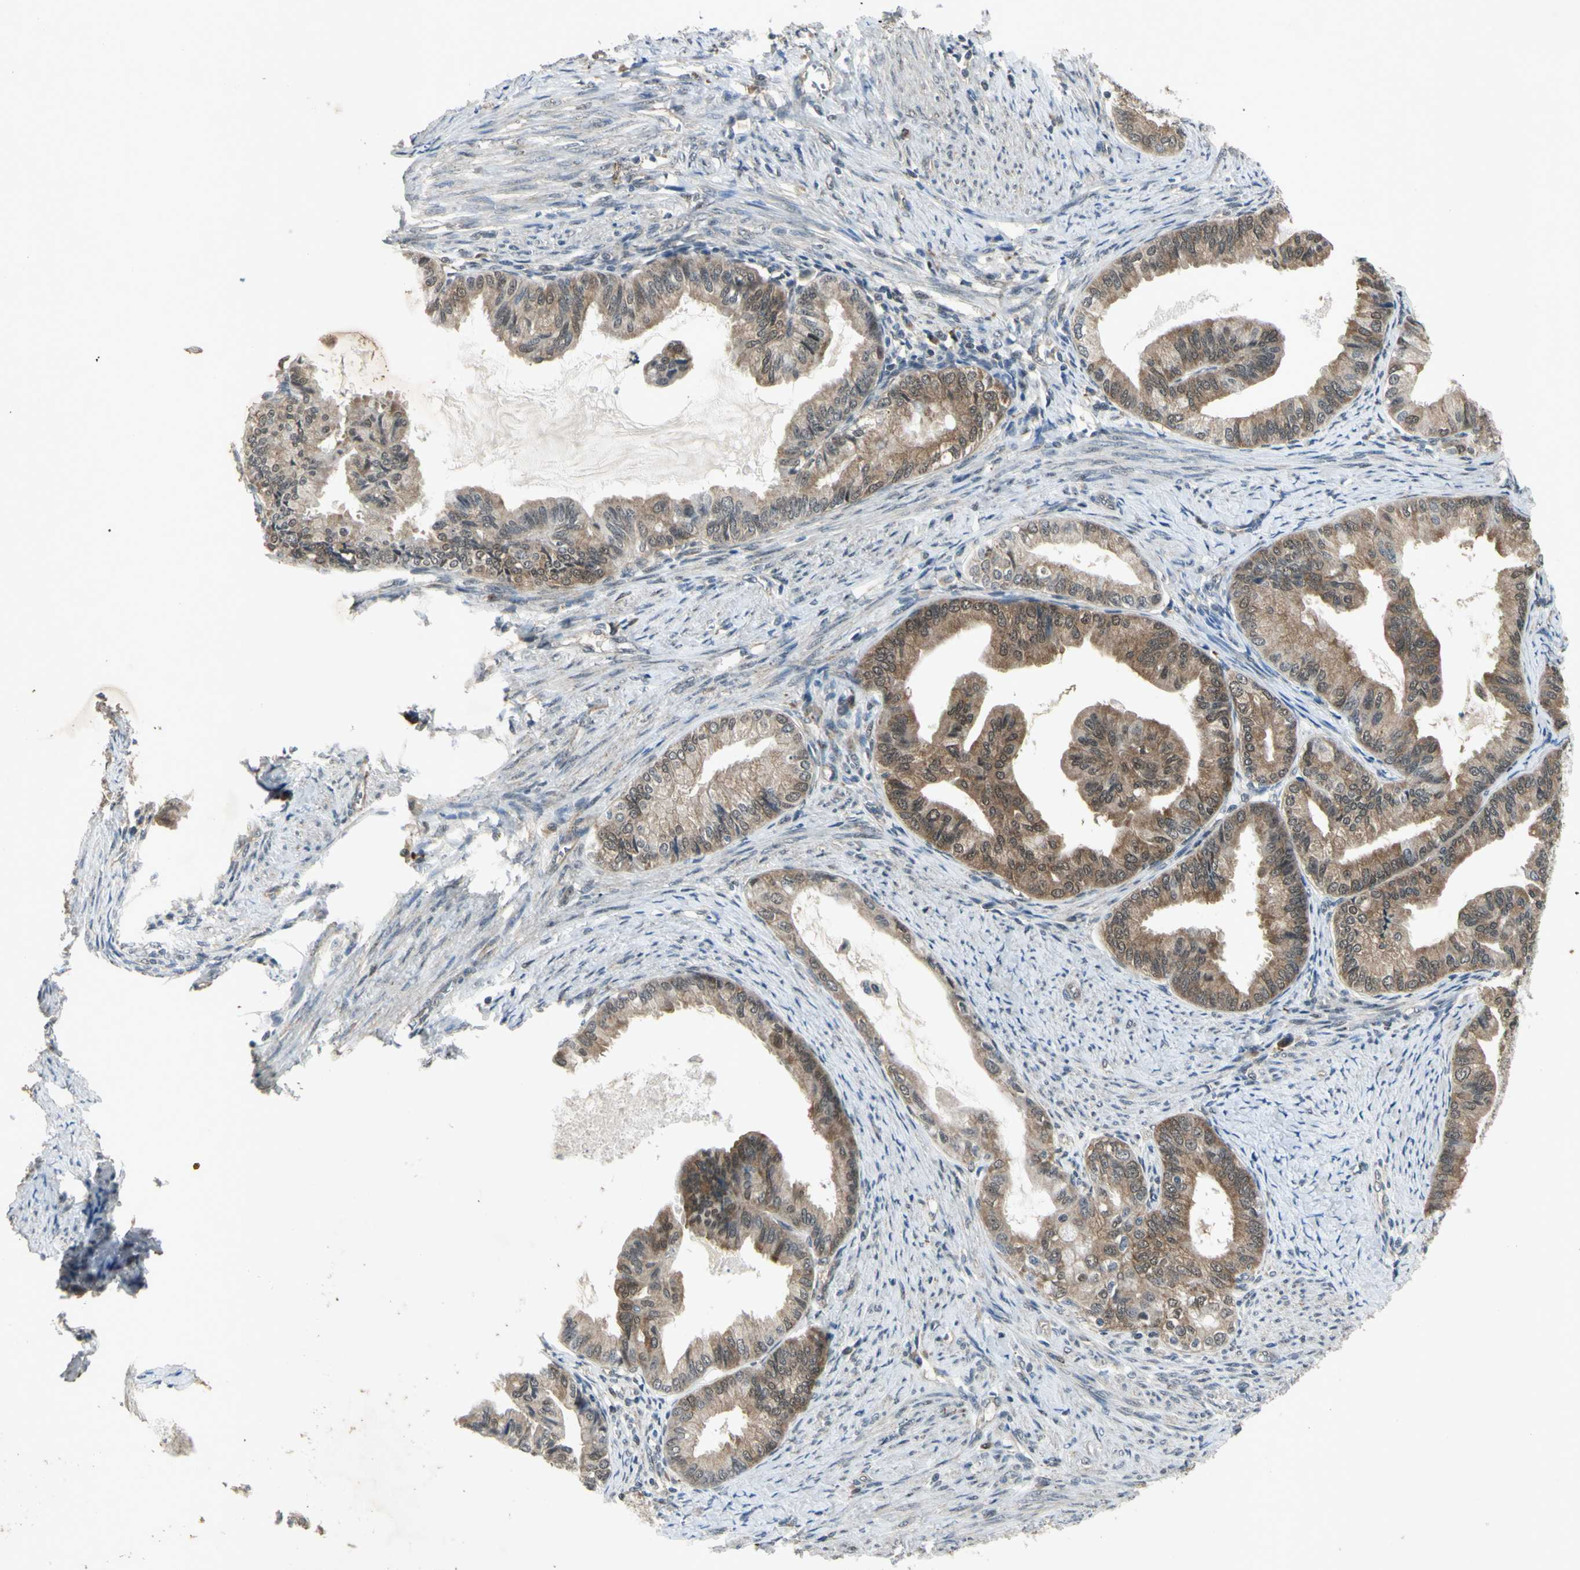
{"staining": {"intensity": "moderate", "quantity": ">75%", "location": "cytoplasmic/membranous"}, "tissue": "endometrial cancer", "cell_type": "Tumor cells", "image_type": "cancer", "snomed": [{"axis": "morphology", "description": "Adenocarcinoma, NOS"}, {"axis": "topography", "description": "Endometrium"}], "caption": "Protein staining reveals moderate cytoplasmic/membranous expression in approximately >75% of tumor cells in endometrial adenocarcinoma. (DAB = brown stain, brightfield microscopy at high magnification).", "gene": "PSMD5", "patient": {"sex": "female", "age": 86}}